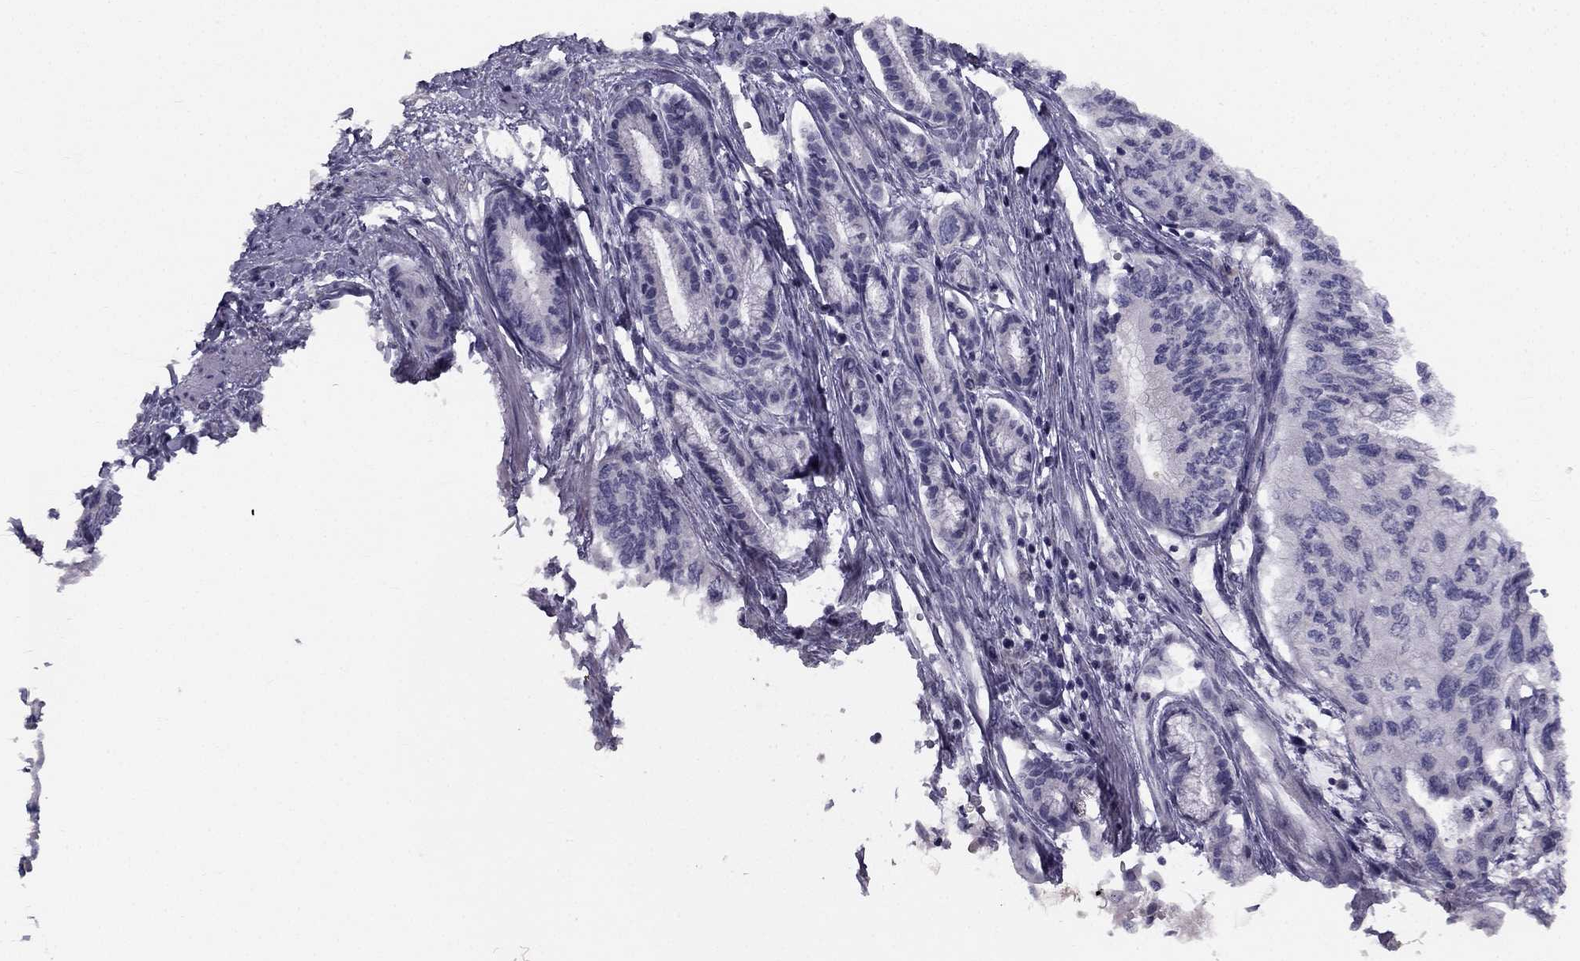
{"staining": {"intensity": "negative", "quantity": "none", "location": "none"}, "tissue": "pancreatic cancer", "cell_type": "Tumor cells", "image_type": "cancer", "snomed": [{"axis": "morphology", "description": "Adenocarcinoma, NOS"}, {"axis": "topography", "description": "Pancreas"}], "caption": "Immunohistochemistry (IHC) of pancreatic cancer (adenocarcinoma) demonstrates no staining in tumor cells.", "gene": "TRPS1", "patient": {"sex": "female", "age": 76}}